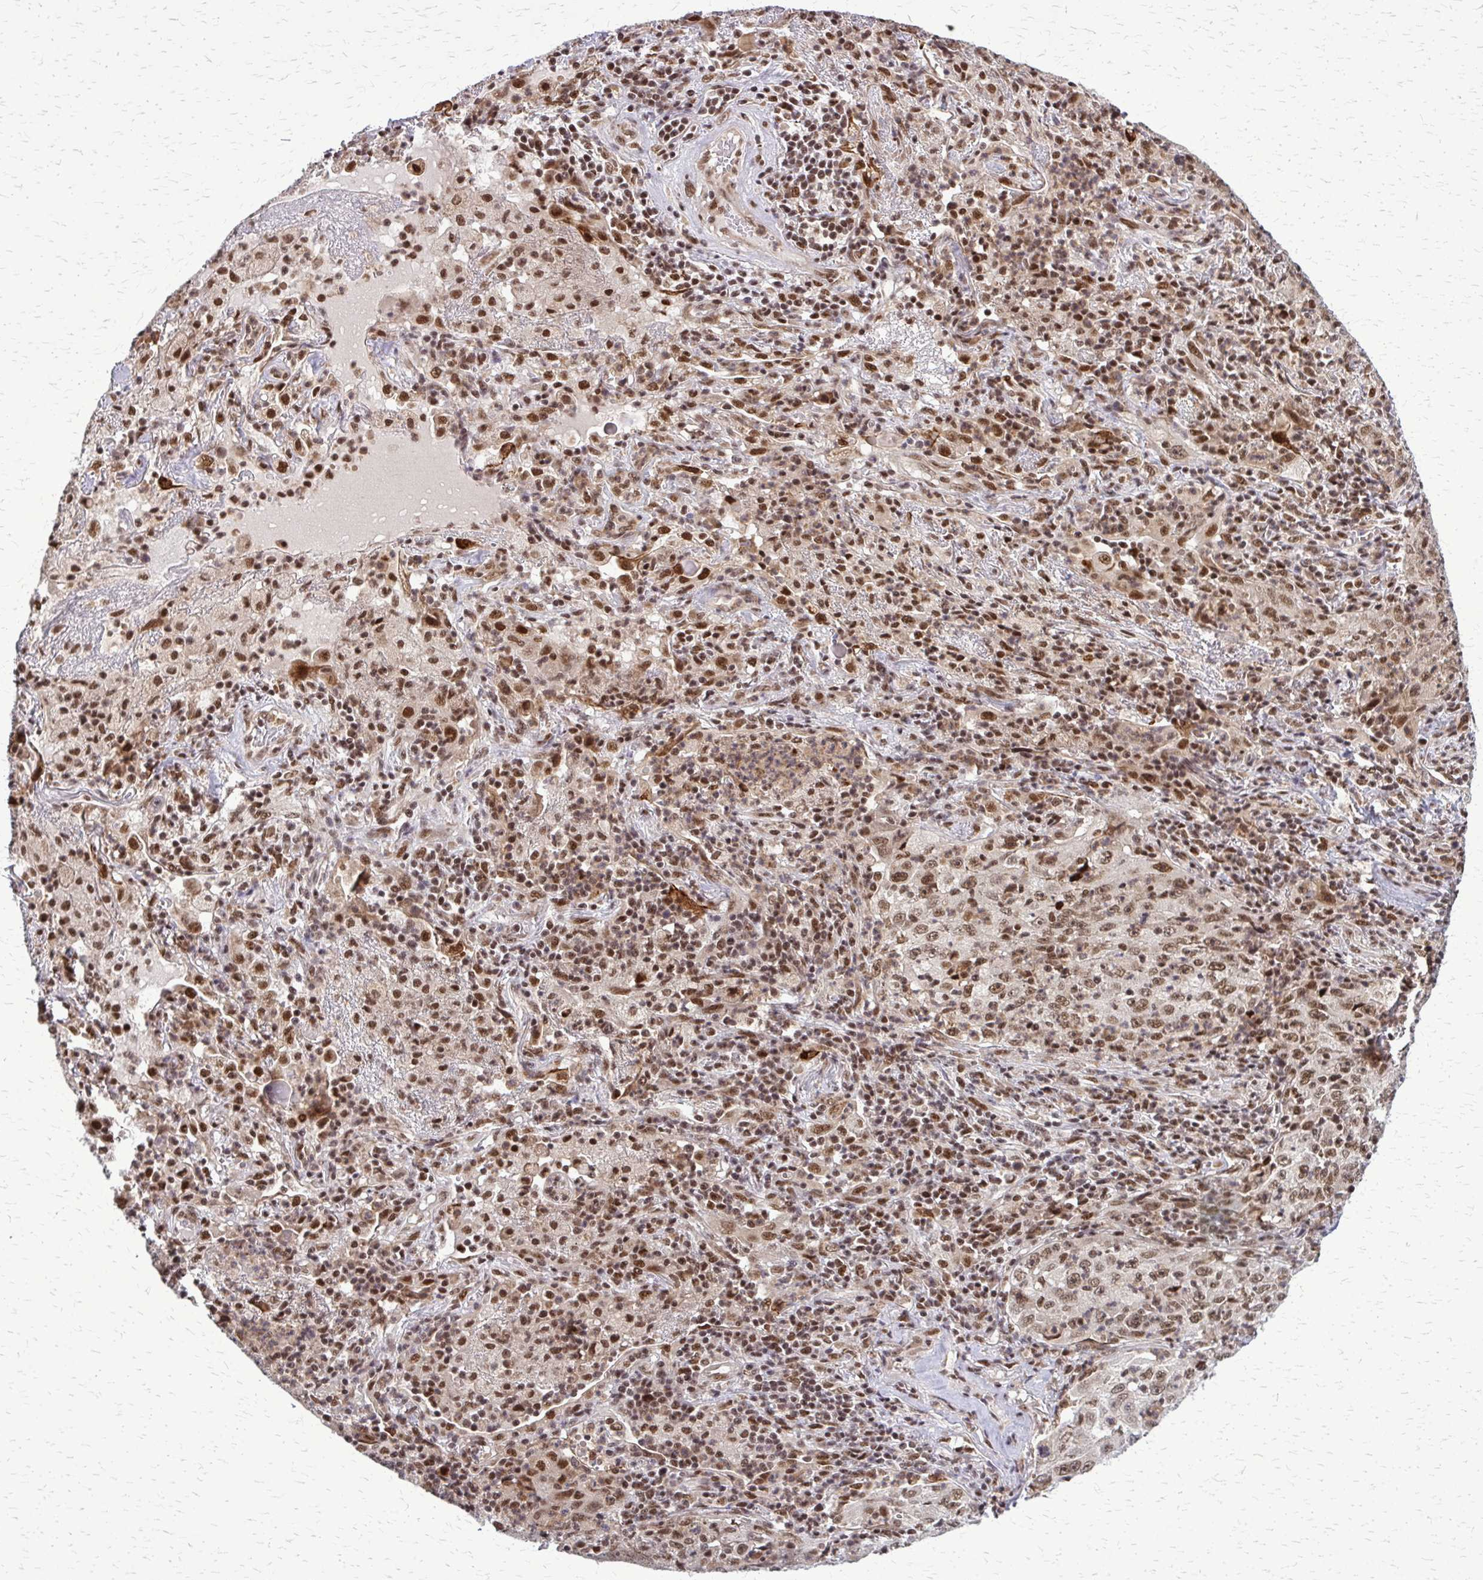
{"staining": {"intensity": "moderate", "quantity": ">75%", "location": "nuclear"}, "tissue": "lung cancer", "cell_type": "Tumor cells", "image_type": "cancer", "snomed": [{"axis": "morphology", "description": "Squamous cell carcinoma, NOS"}, {"axis": "topography", "description": "Lung"}], "caption": "Immunohistochemistry (IHC) image of neoplastic tissue: lung squamous cell carcinoma stained using immunohistochemistry (IHC) exhibits medium levels of moderate protein expression localized specifically in the nuclear of tumor cells, appearing as a nuclear brown color.", "gene": "HDAC3", "patient": {"sex": "male", "age": 71}}